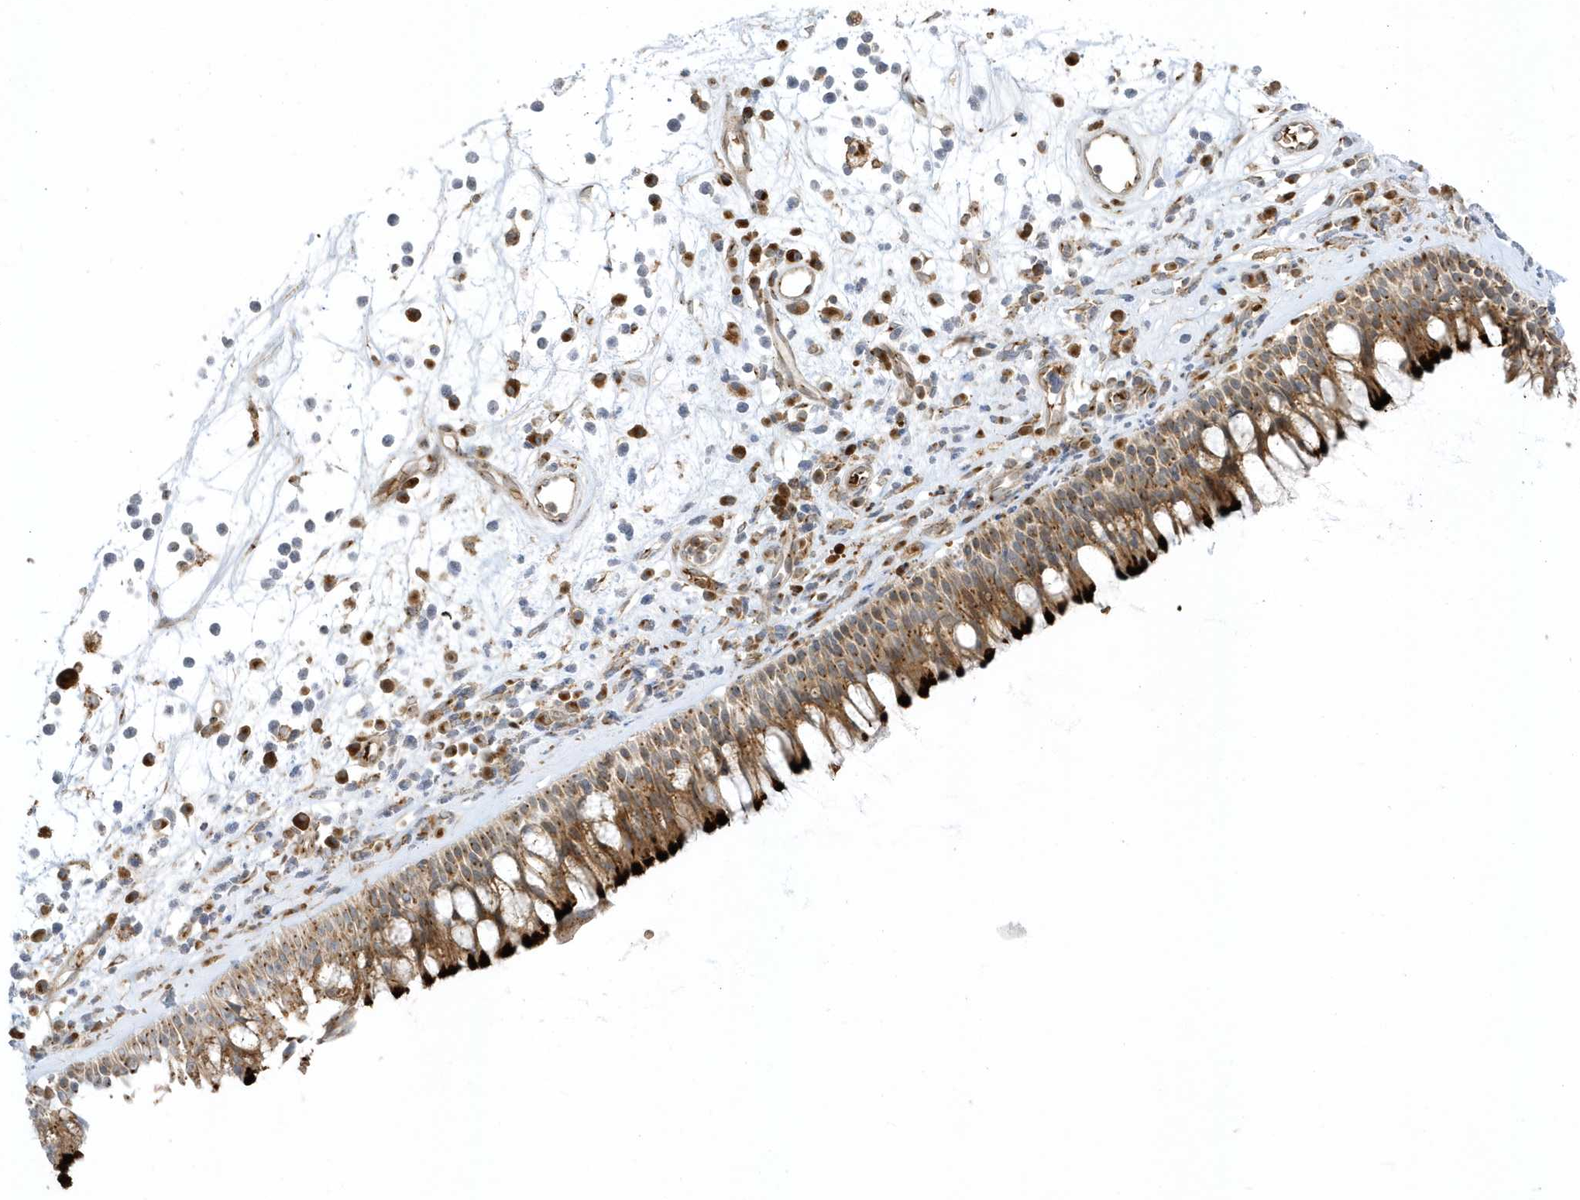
{"staining": {"intensity": "strong", "quantity": ">75%", "location": "cytoplasmic/membranous"}, "tissue": "nasopharynx", "cell_type": "Respiratory epithelial cells", "image_type": "normal", "snomed": [{"axis": "morphology", "description": "Normal tissue, NOS"}, {"axis": "morphology", "description": "Inflammation, NOS"}, {"axis": "morphology", "description": "Malignant melanoma, Metastatic site"}, {"axis": "topography", "description": "Nasopharynx"}], "caption": "Protein analysis of normal nasopharynx displays strong cytoplasmic/membranous expression in about >75% of respiratory epithelial cells.", "gene": "RPP40", "patient": {"sex": "male", "age": 70}}